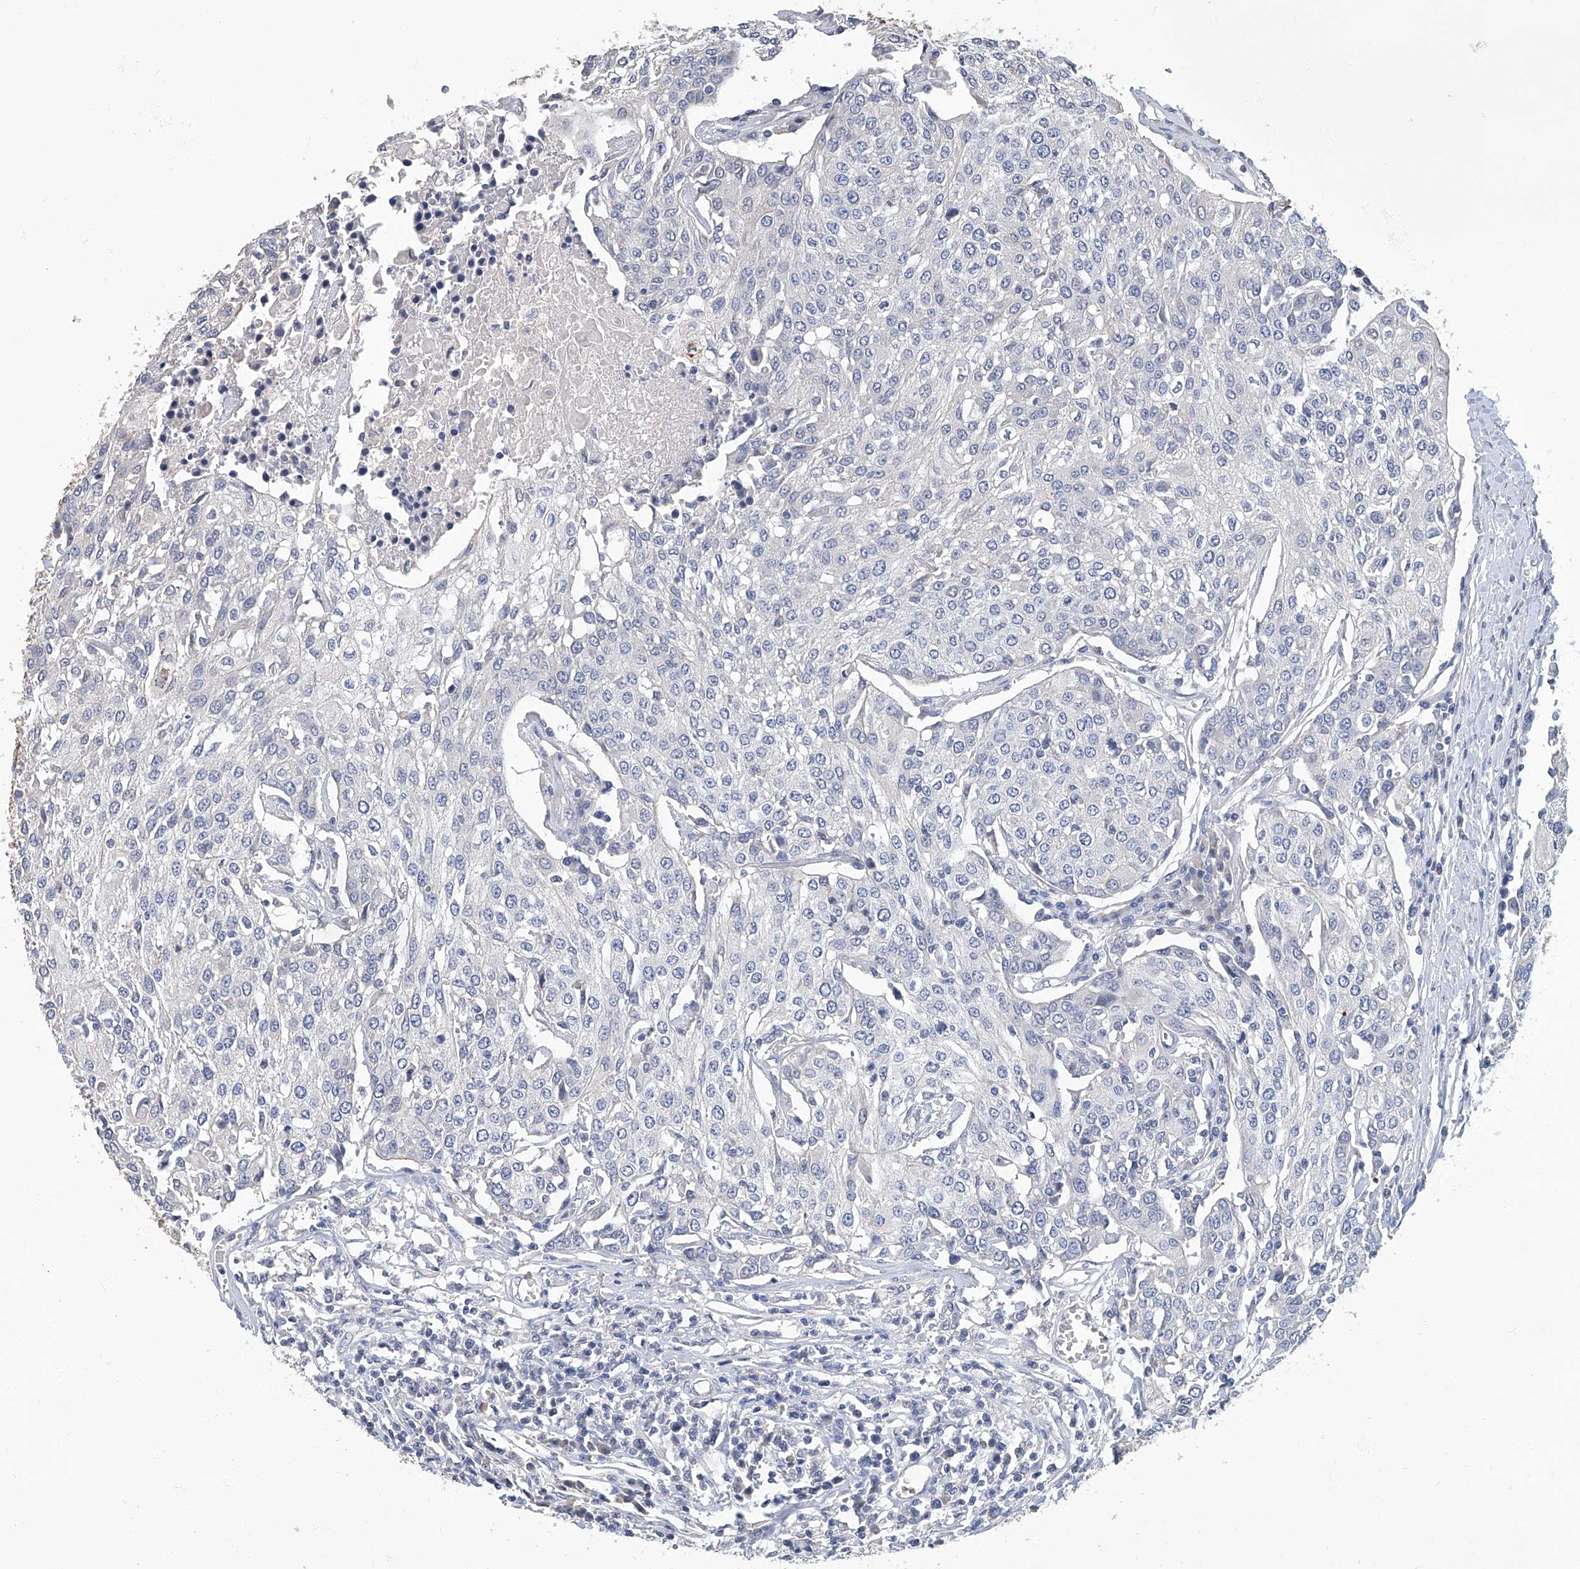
{"staining": {"intensity": "negative", "quantity": "none", "location": "none"}, "tissue": "urothelial cancer", "cell_type": "Tumor cells", "image_type": "cancer", "snomed": [{"axis": "morphology", "description": "Urothelial carcinoma, High grade"}, {"axis": "topography", "description": "Urinary bladder"}], "caption": "High power microscopy micrograph of an IHC histopathology image of urothelial carcinoma (high-grade), revealing no significant expression in tumor cells.", "gene": "TGFBR1", "patient": {"sex": "female", "age": 85}}